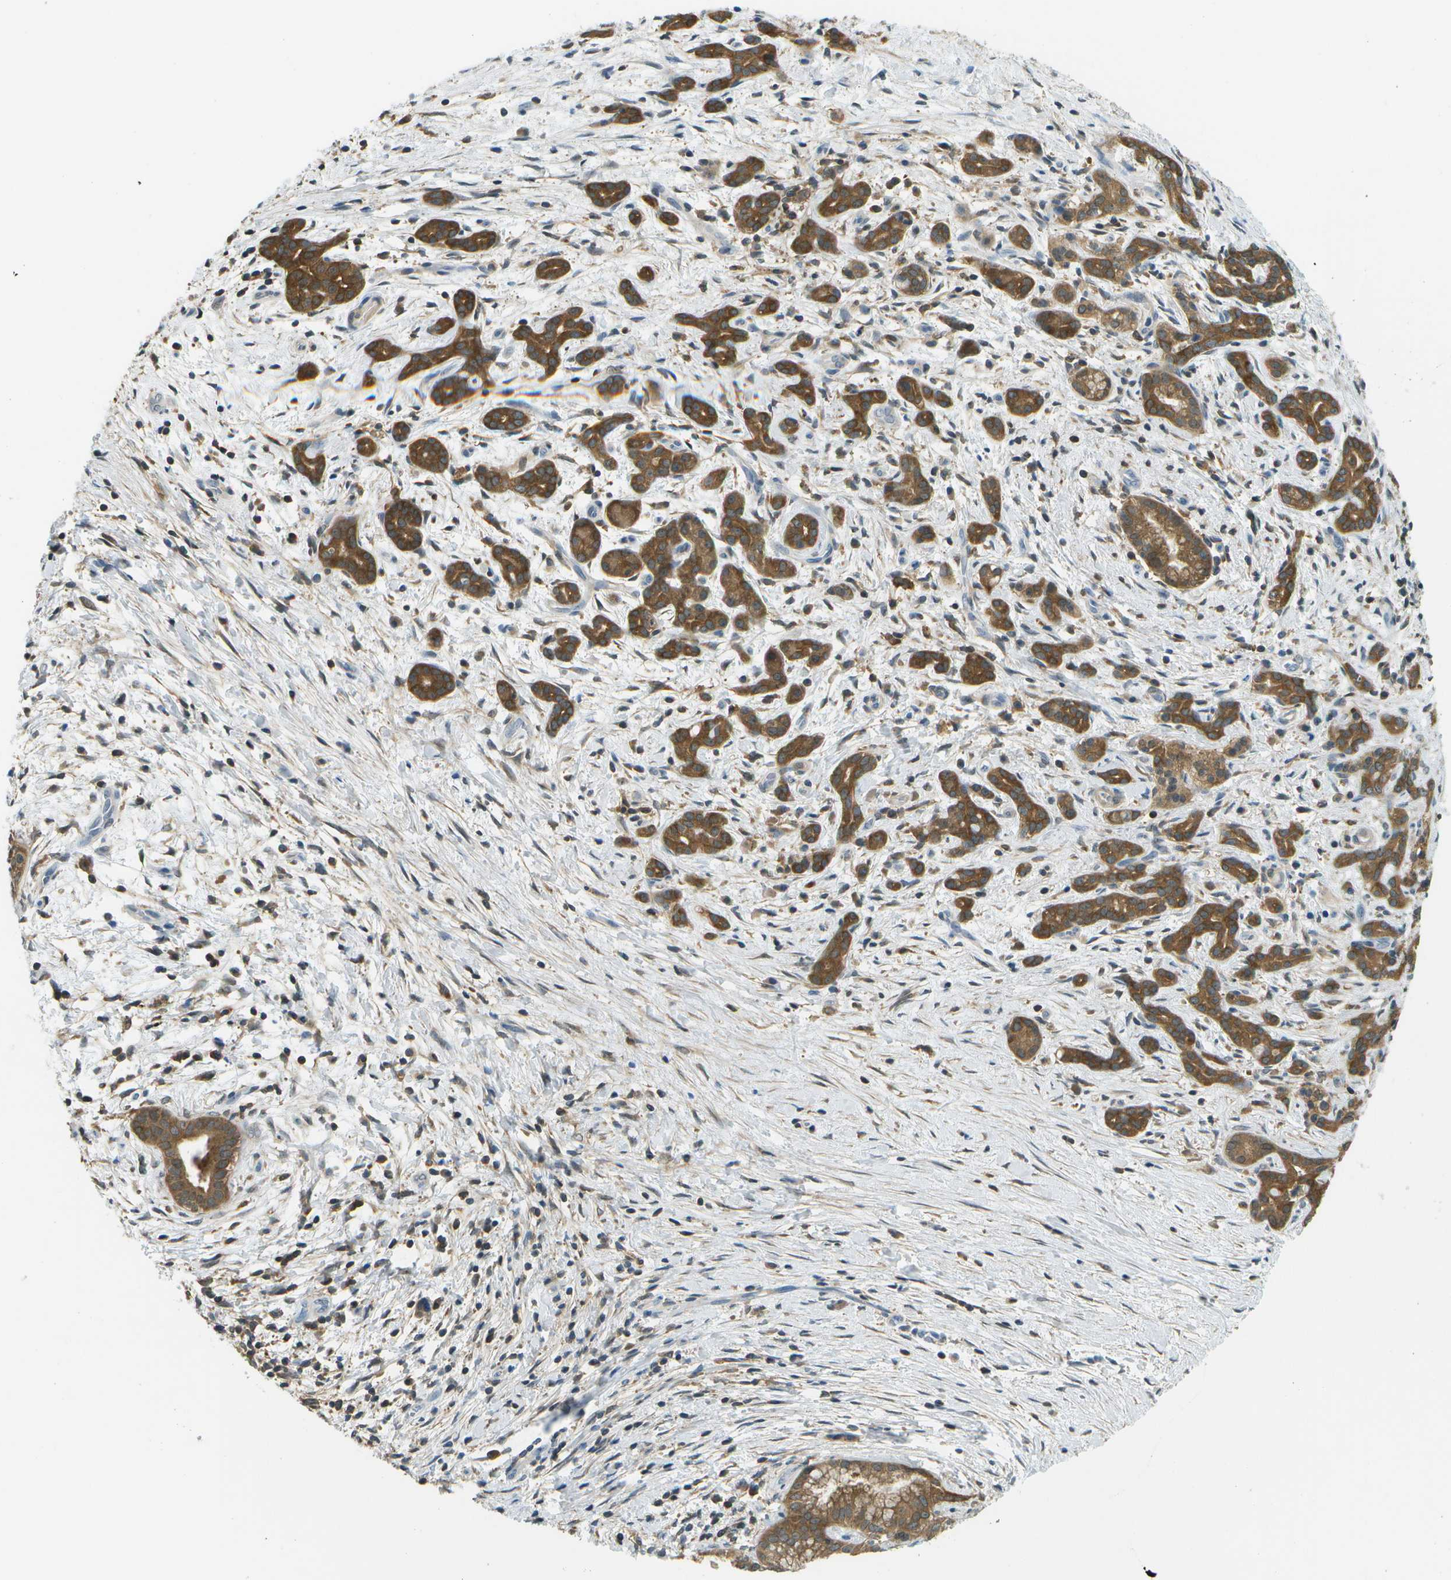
{"staining": {"intensity": "moderate", "quantity": ">75%", "location": "cytoplasmic/membranous"}, "tissue": "pancreatic cancer", "cell_type": "Tumor cells", "image_type": "cancer", "snomed": [{"axis": "morphology", "description": "Adenocarcinoma, NOS"}, {"axis": "topography", "description": "Pancreas"}], "caption": "Immunohistochemical staining of human adenocarcinoma (pancreatic) demonstrates medium levels of moderate cytoplasmic/membranous protein positivity in about >75% of tumor cells. (DAB (3,3'-diaminobenzidine) IHC with brightfield microscopy, high magnification).", "gene": "CDH23", "patient": {"sex": "female", "age": 70}}